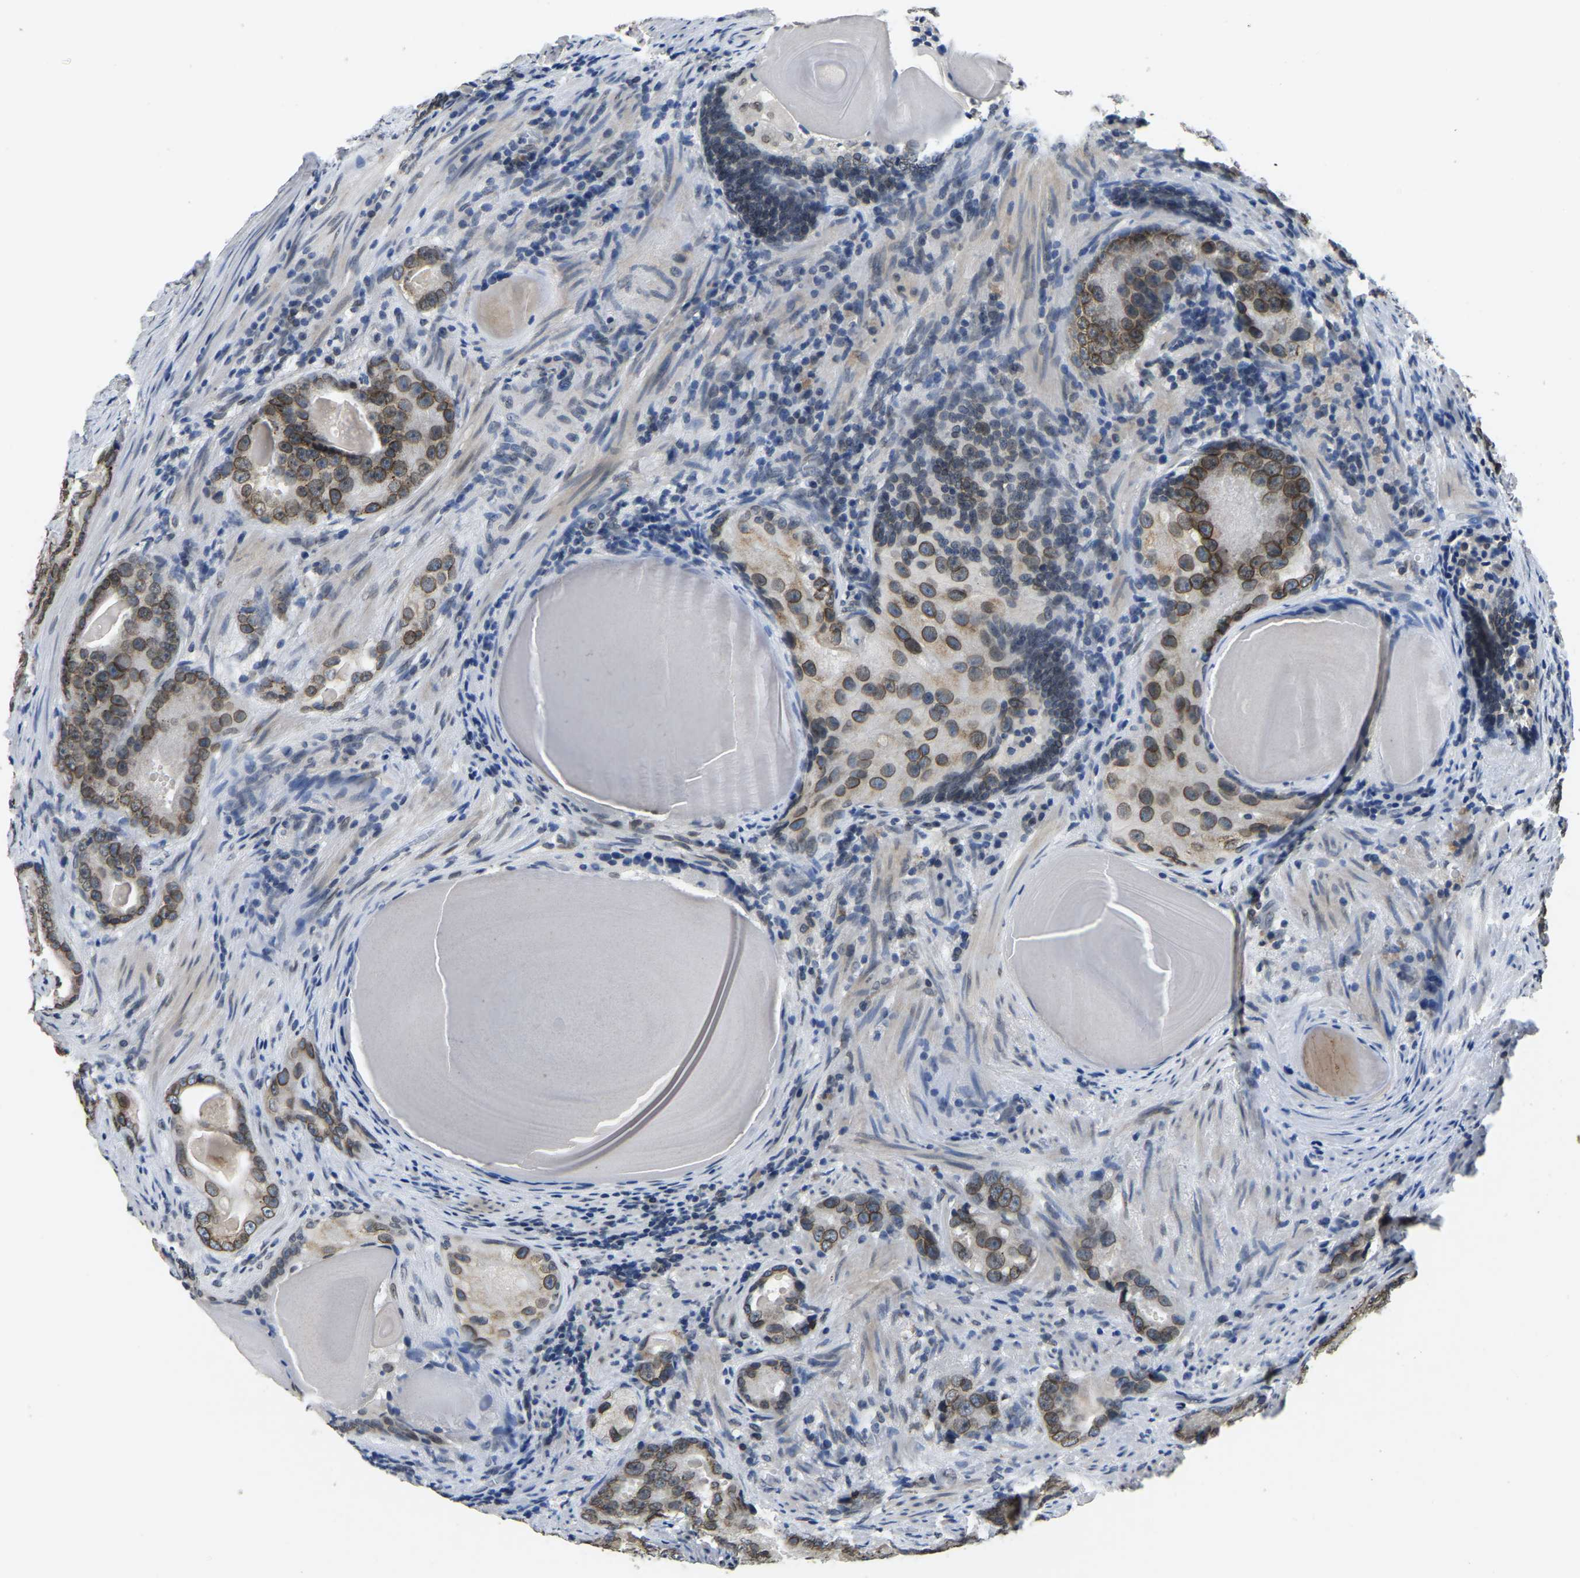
{"staining": {"intensity": "moderate", "quantity": ">75%", "location": "cytoplasmic/membranous,nuclear"}, "tissue": "prostate cancer", "cell_type": "Tumor cells", "image_type": "cancer", "snomed": [{"axis": "morphology", "description": "Adenocarcinoma, High grade"}, {"axis": "topography", "description": "Prostate"}], "caption": "A high-resolution photomicrograph shows IHC staining of prostate cancer, which reveals moderate cytoplasmic/membranous and nuclear positivity in approximately >75% of tumor cells.", "gene": "RANBP2", "patient": {"sex": "male", "age": 66}}